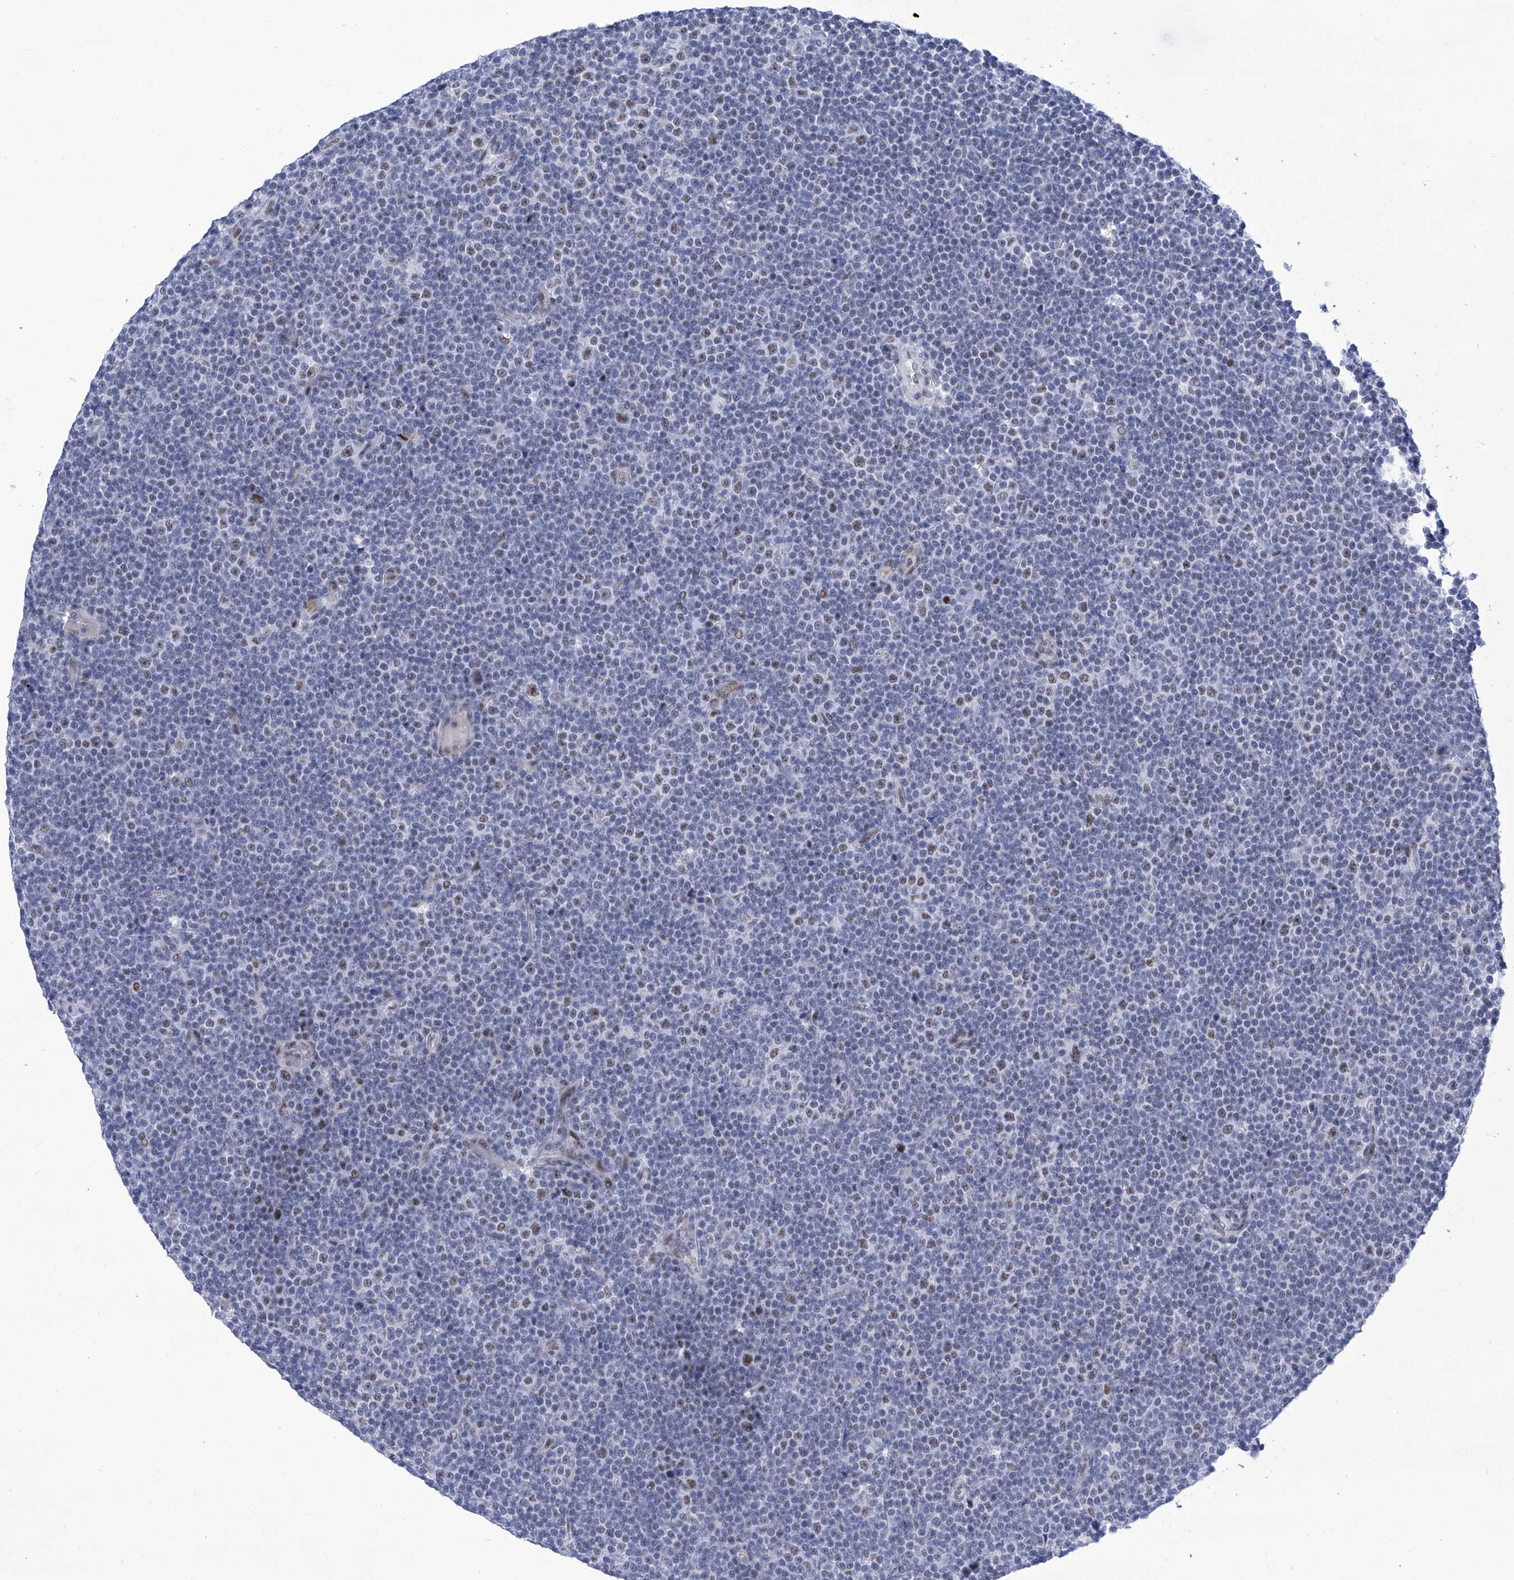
{"staining": {"intensity": "weak", "quantity": "<25%", "location": "nuclear"}, "tissue": "lymphoma", "cell_type": "Tumor cells", "image_type": "cancer", "snomed": [{"axis": "morphology", "description": "Malignant lymphoma, non-Hodgkin's type, Low grade"}, {"axis": "topography", "description": "Lymph node"}], "caption": "Immunohistochemistry (IHC) histopathology image of lymphoma stained for a protein (brown), which reveals no expression in tumor cells.", "gene": "SART1", "patient": {"sex": "female", "age": 67}}